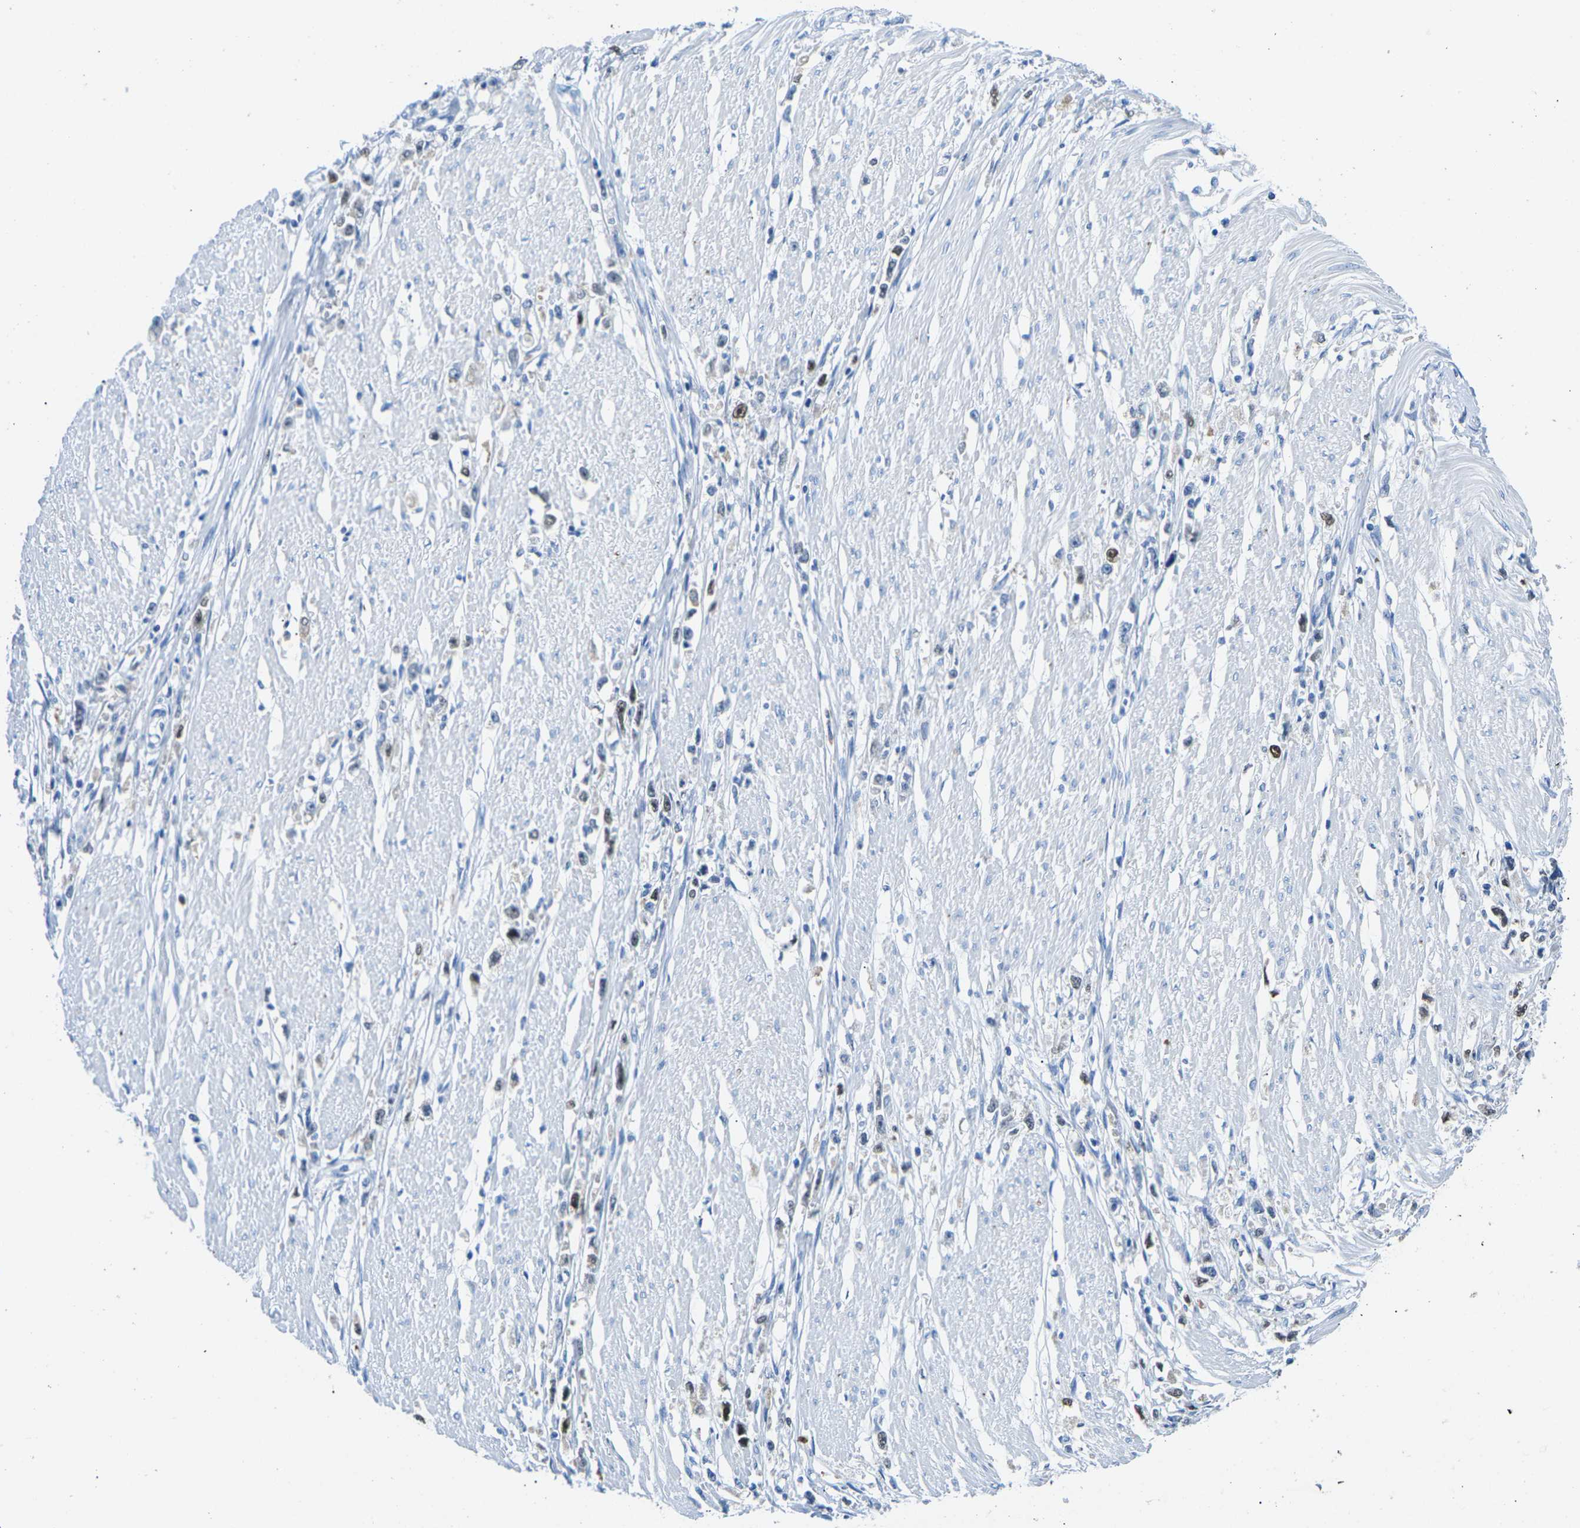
{"staining": {"intensity": "moderate", "quantity": "<25%", "location": "cytoplasmic/membranous"}, "tissue": "stomach cancer", "cell_type": "Tumor cells", "image_type": "cancer", "snomed": [{"axis": "morphology", "description": "Adenocarcinoma, NOS"}, {"axis": "topography", "description": "Stomach"}], "caption": "This image demonstrates immunohistochemistry staining of stomach cancer, with low moderate cytoplasmic/membranous expression in about <25% of tumor cells.", "gene": "TM6SF1", "patient": {"sex": "female", "age": 59}}